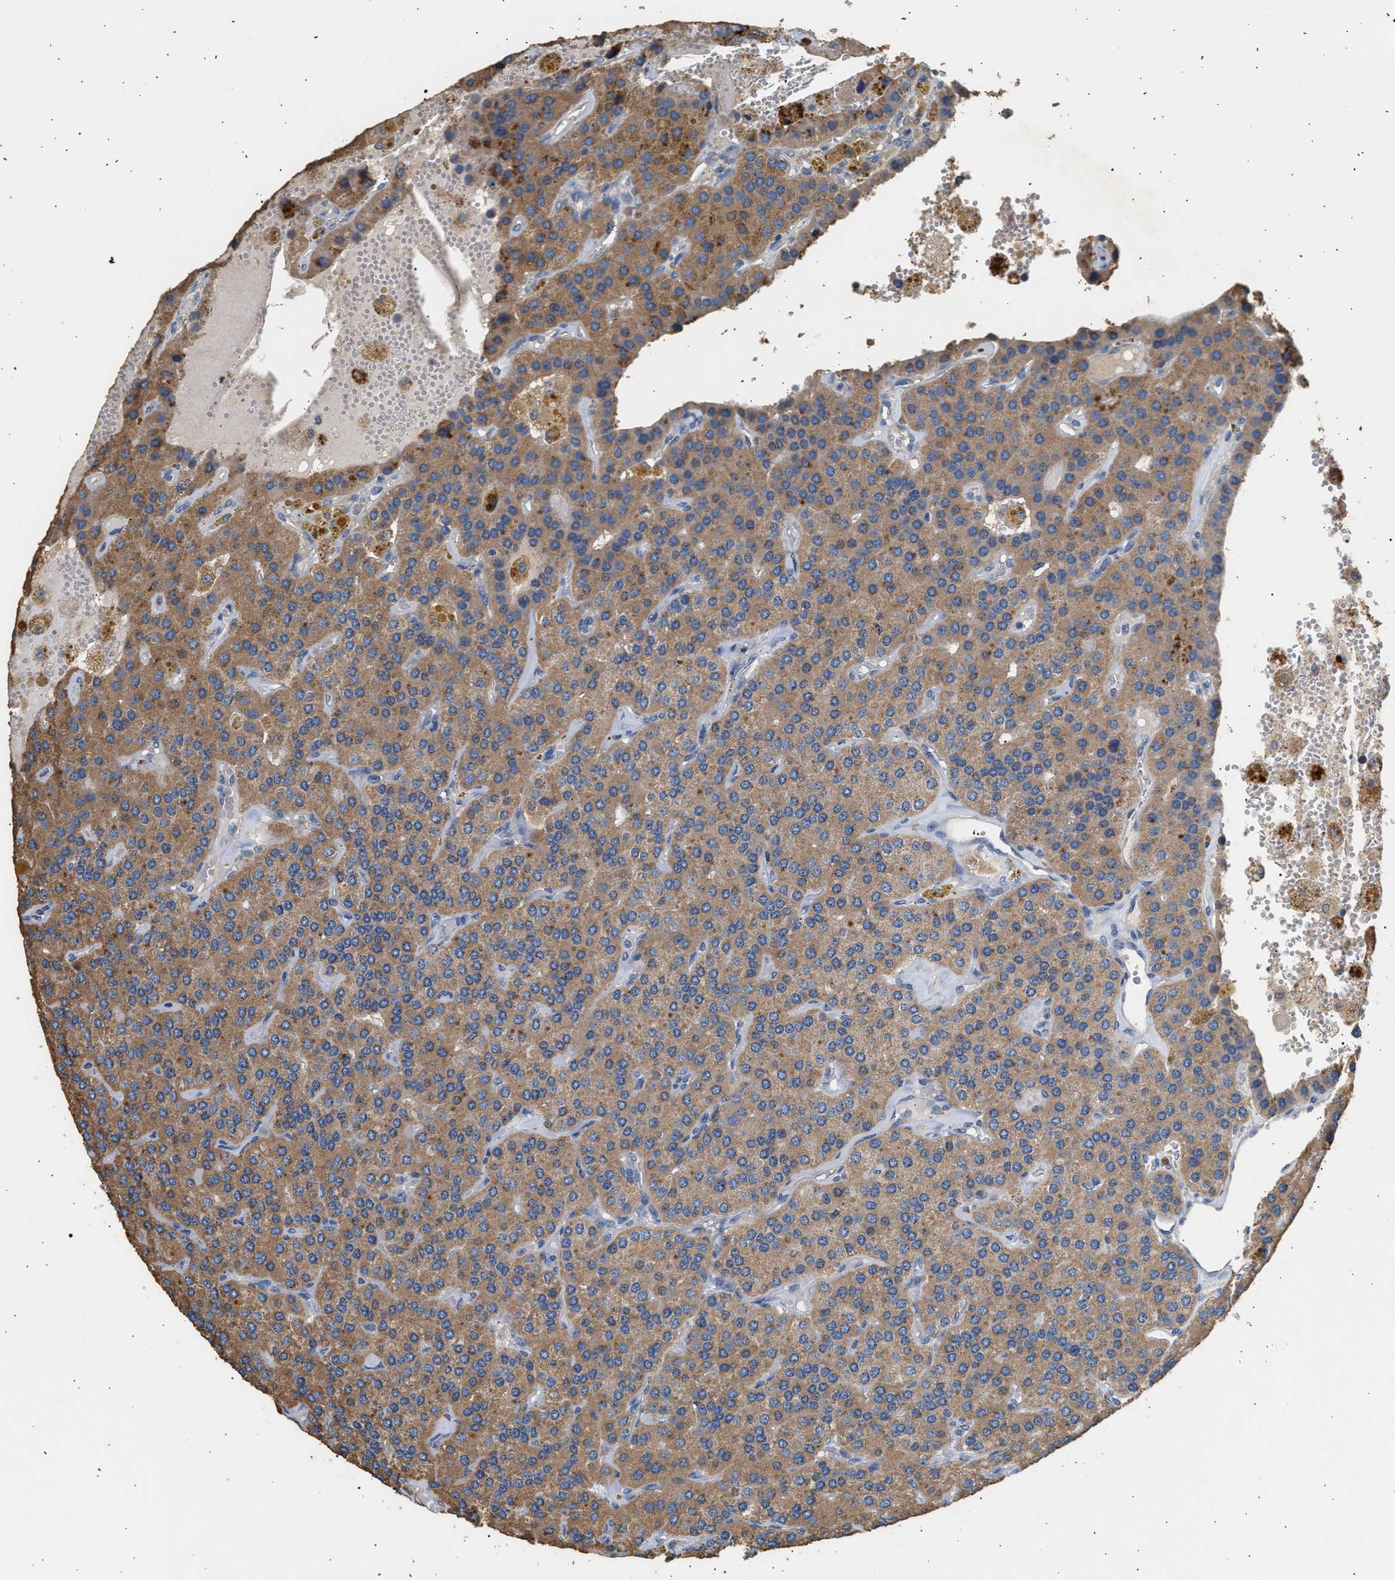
{"staining": {"intensity": "moderate", "quantity": "25%-75%", "location": "cytoplasmic/membranous"}, "tissue": "parathyroid gland", "cell_type": "Glandular cells", "image_type": "normal", "snomed": [{"axis": "morphology", "description": "Normal tissue, NOS"}, {"axis": "morphology", "description": "Adenoma, NOS"}, {"axis": "topography", "description": "Parathyroid gland"}], "caption": "Immunohistochemical staining of benign human parathyroid gland exhibits moderate cytoplasmic/membranous protein staining in about 25%-75% of glandular cells.", "gene": "WDR31", "patient": {"sex": "female", "age": 86}}